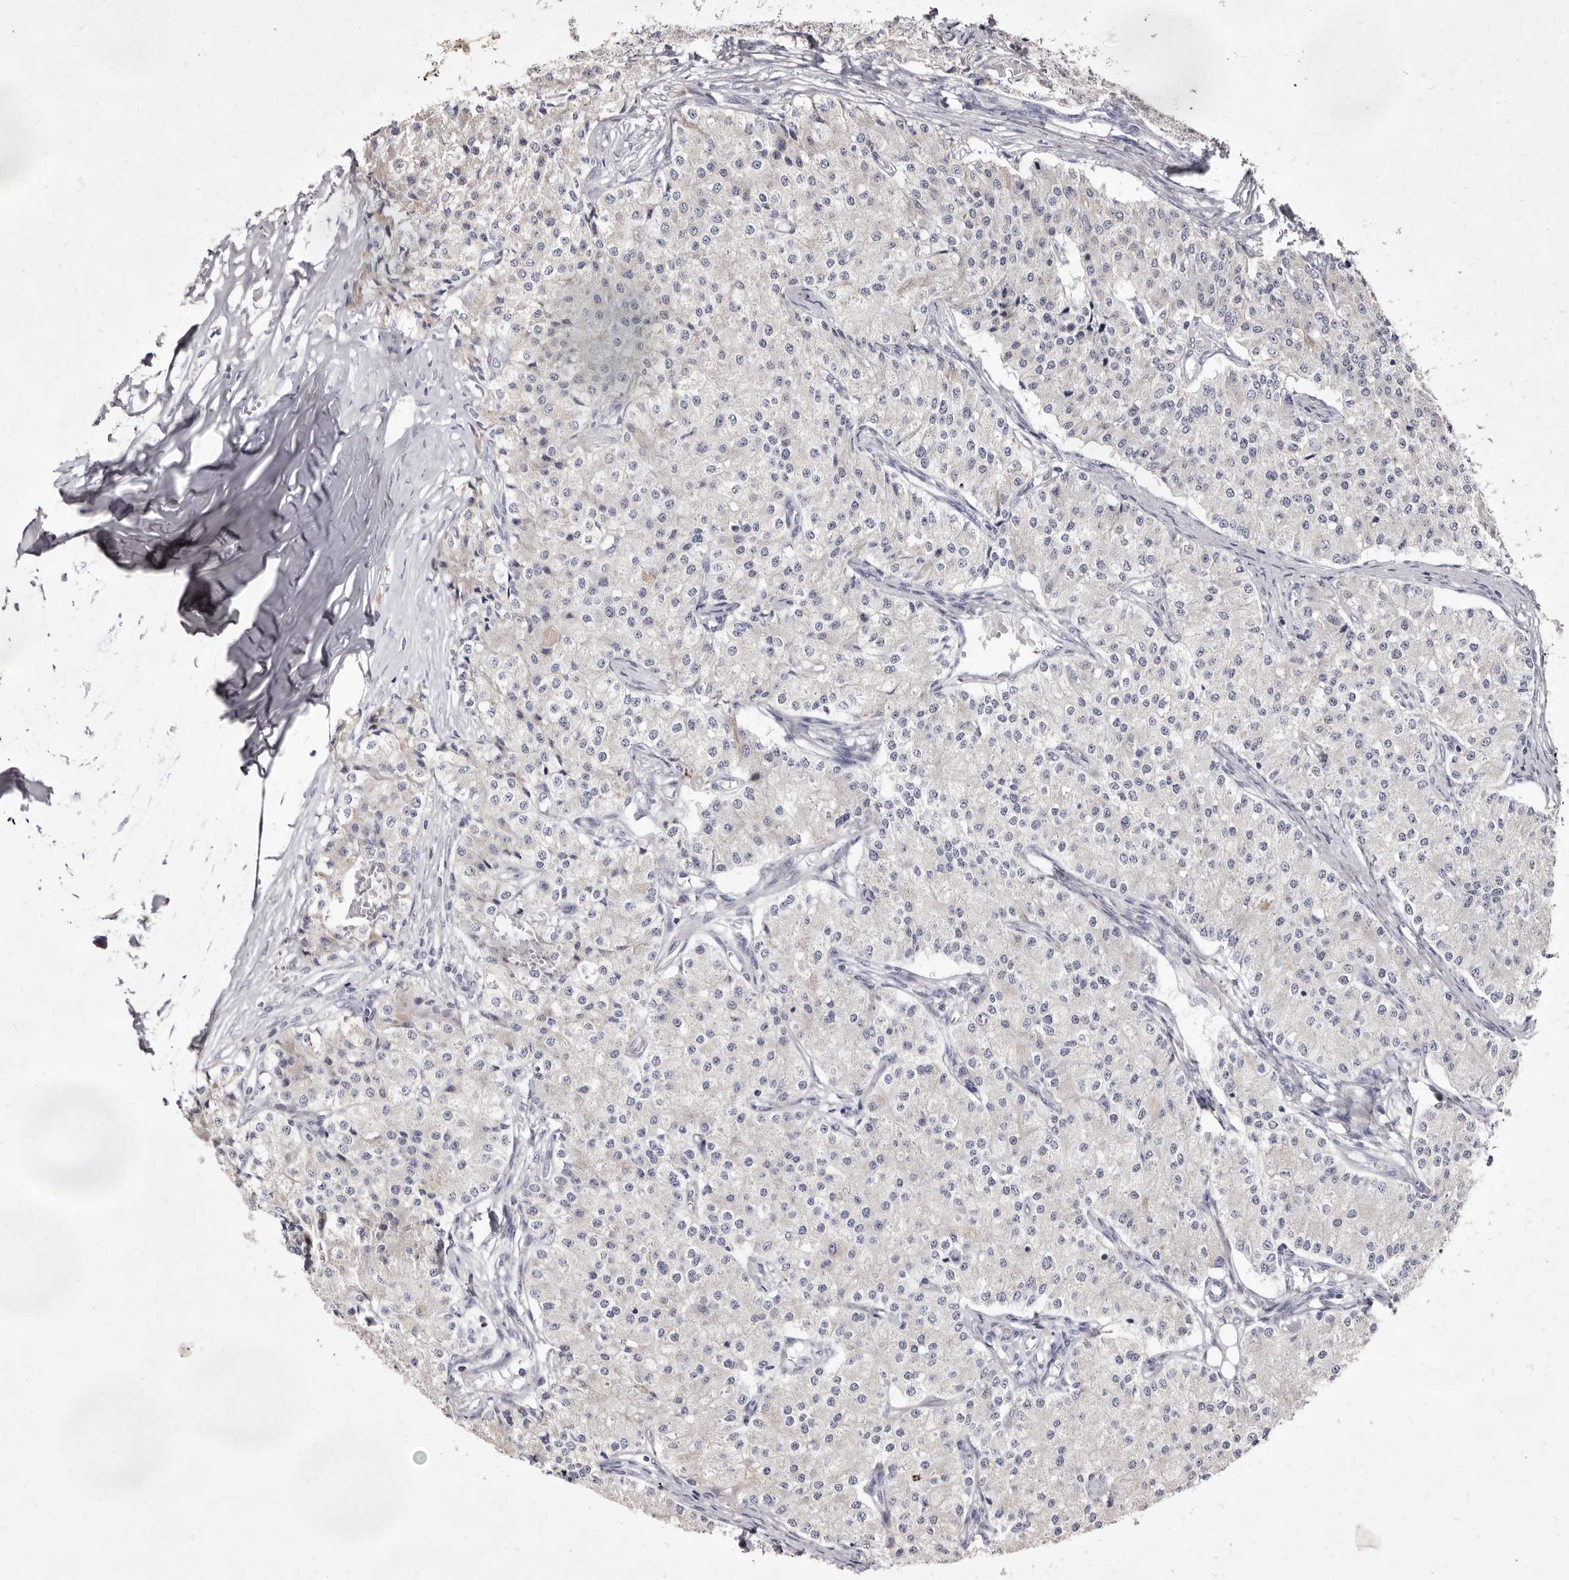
{"staining": {"intensity": "negative", "quantity": "none", "location": "none"}, "tissue": "carcinoid", "cell_type": "Tumor cells", "image_type": "cancer", "snomed": [{"axis": "morphology", "description": "Carcinoid, malignant, NOS"}, {"axis": "topography", "description": "Colon"}], "caption": "Protein analysis of malignant carcinoid shows no significant expression in tumor cells.", "gene": "CYP2E1", "patient": {"sex": "female", "age": 52}}